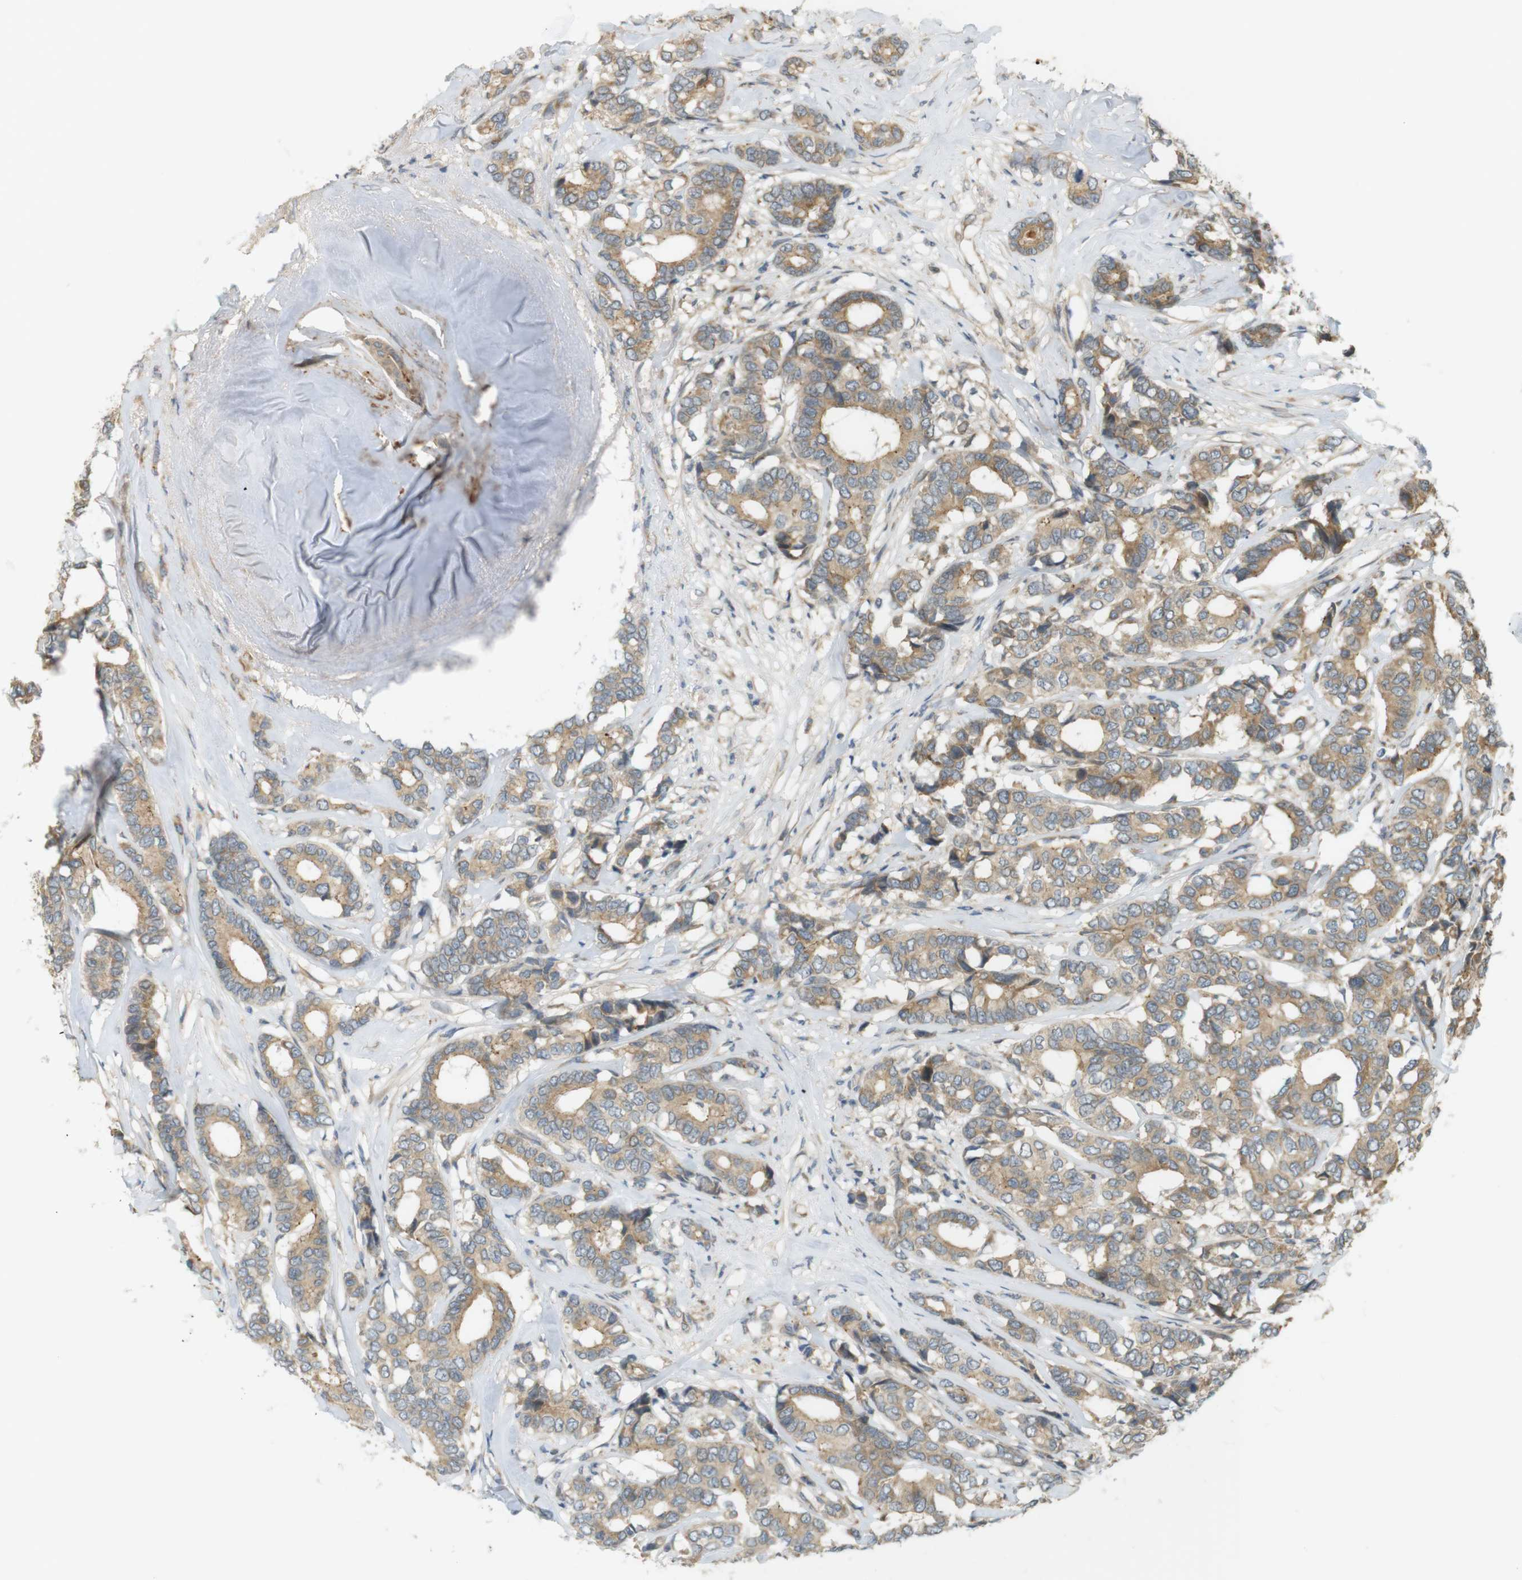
{"staining": {"intensity": "moderate", "quantity": ">75%", "location": "cytoplasmic/membranous"}, "tissue": "breast cancer", "cell_type": "Tumor cells", "image_type": "cancer", "snomed": [{"axis": "morphology", "description": "Duct carcinoma"}, {"axis": "topography", "description": "Breast"}], "caption": "The immunohistochemical stain labels moderate cytoplasmic/membranous expression in tumor cells of breast cancer tissue.", "gene": "CLRN3", "patient": {"sex": "female", "age": 87}}